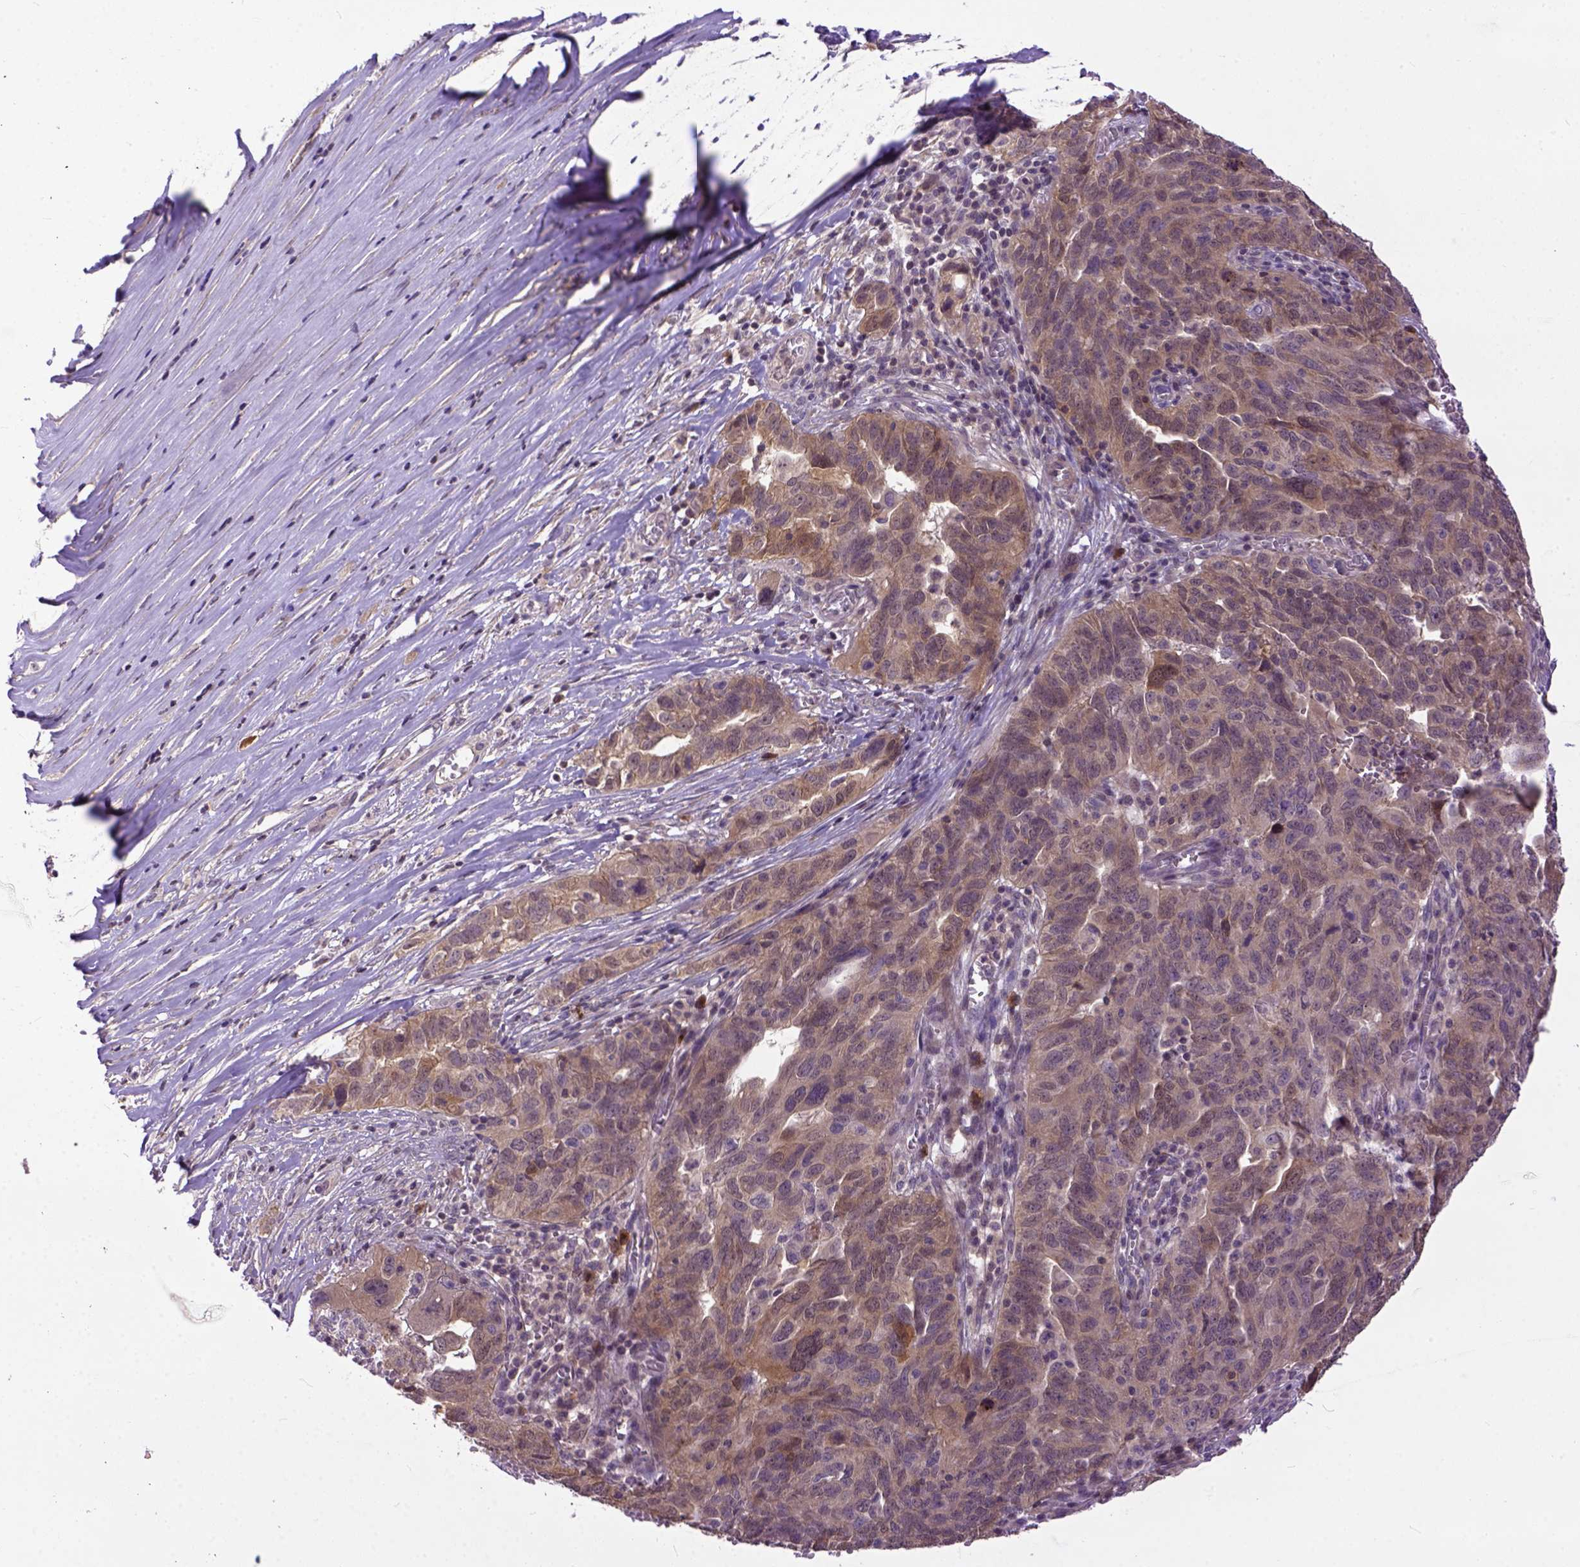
{"staining": {"intensity": "moderate", "quantity": ">75%", "location": "cytoplasmic/membranous"}, "tissue": "ovarian cancer", "cell_type": "Tumor cells", "image_type": "cancer", "snomed": [{"axis": "morphology", "description": "Carcinoma, endometroid"}, {"axis": "topography", "description": "Soft tissue"}, {"axis": "topography", "description": "Ovary"}], "caption": "There is medium levels of moderate cytoplasmic/membranous staining in tumor cells of endometroid carcinoma (ovarian), as demonstrated by immunohistochemical staining (brown color).", "gene": "CPNE1", "patient": {"sex": "female", "age": 52}}